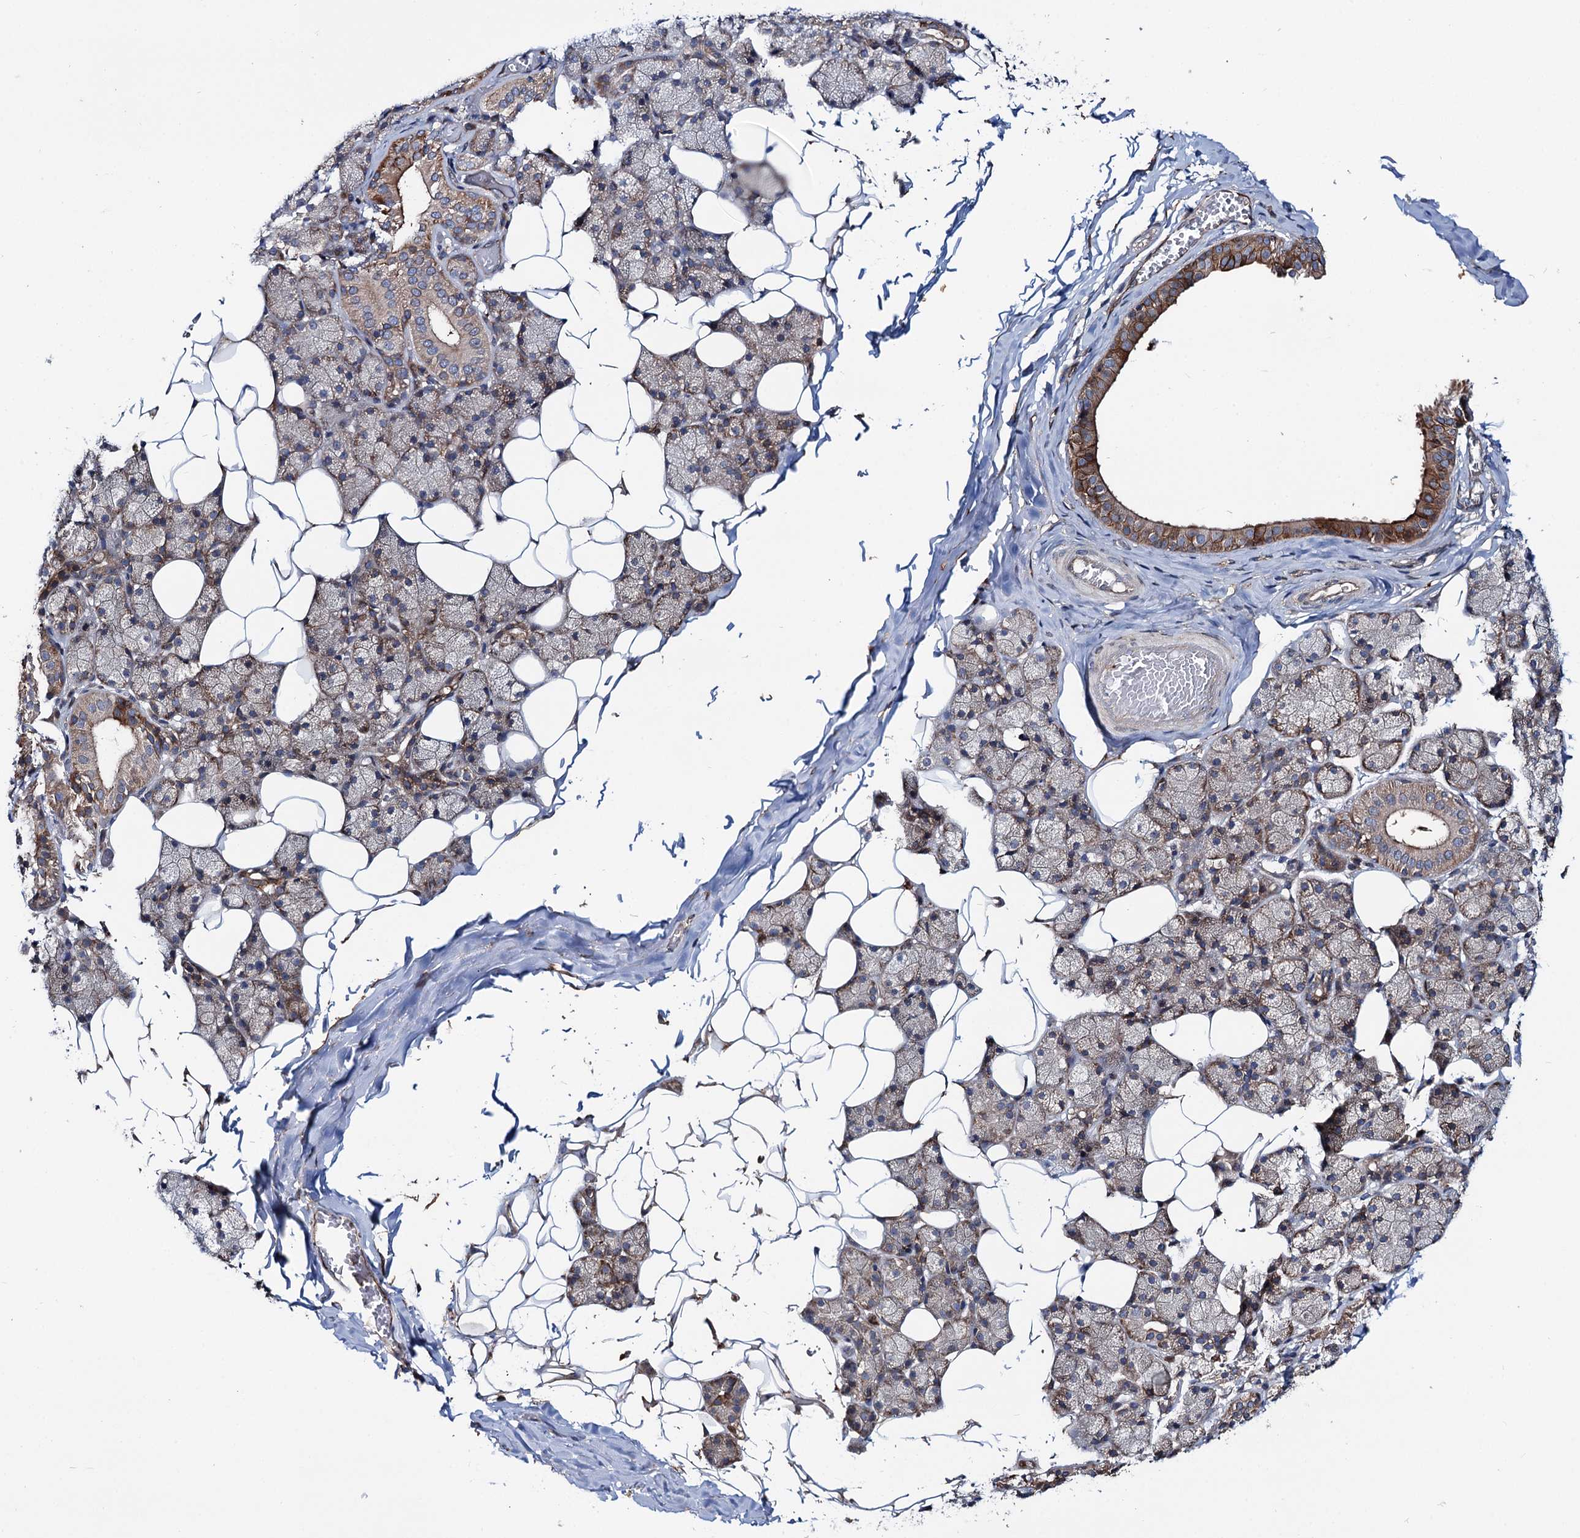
{"staining": {"intensity": "moderate", "quantity": "25%-75%", "location": "cytoplasmic/membranous"}, "tissue": "salivary gland", "cell_type": "Glandular cells", "image_type": "normal", "snomed": [{"axis": "morphology", "description": "Normal tissue, NOS"}, {"axis": "topography", "description": "Salivary gland"}], "caption": "Immunohistochemical staining of normal salivary gland demonstrates moderate cytoplasmic/membranous protein expression in about 25%-75% of glandular cells.", "gene": "PTDSS2", "patient": {"sex": "female", "age": 33}}